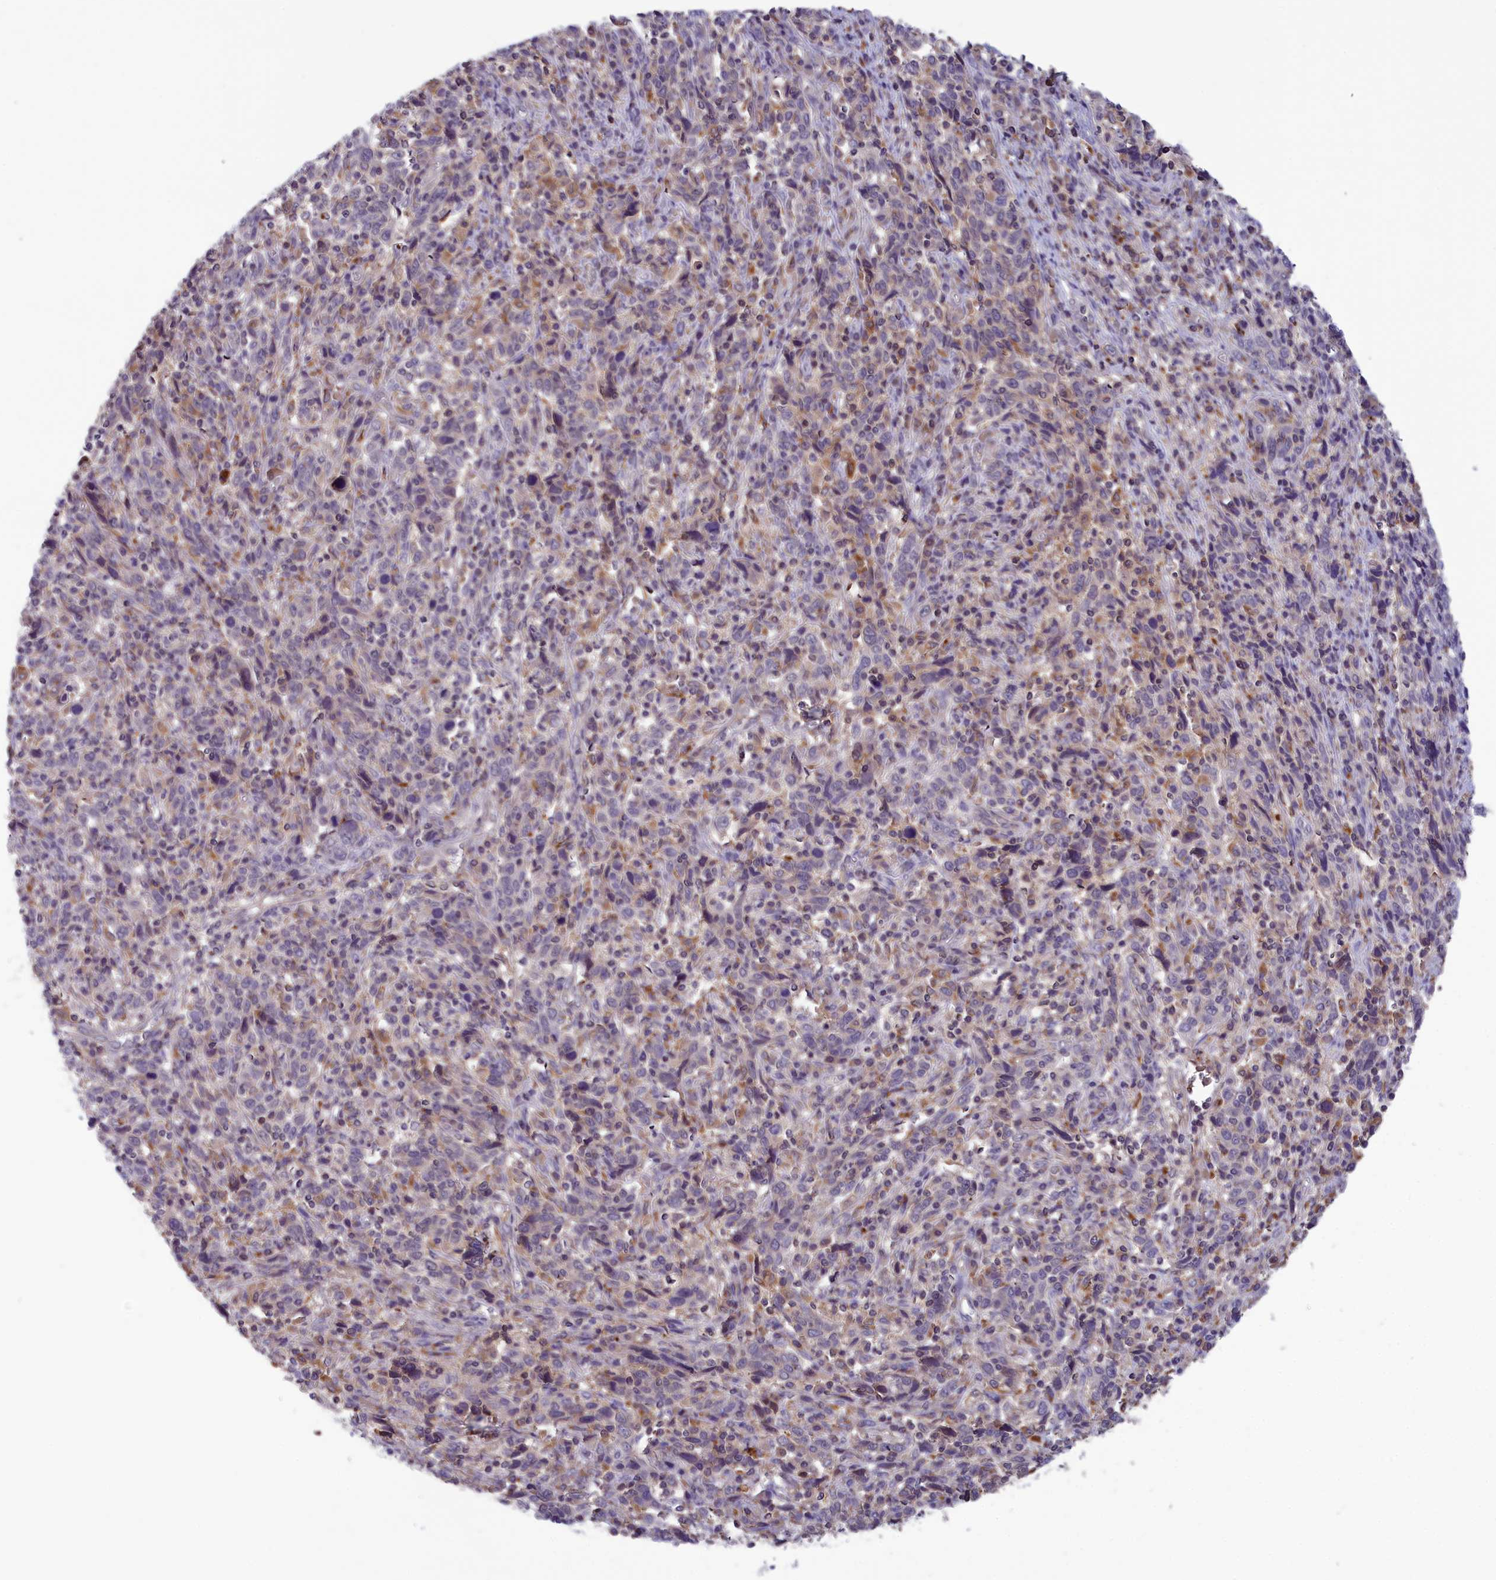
{"staining": {"intensity": "negative", "quantity": "none", "location": "none"}, "tissue": "cervical cancer", "cell_type": "Tumor cells", "image_type": "cancer", "snomed": [{"axis": "morphology", "description": "Squamous cell carcinoma, NOS"}, {"axis": "topography", "description": "Cervix"}], "caption": "Photomicrograph shows no significant protein expression in tumor cells of cervical squamous cell carcinoma.", "gene": "STYX", "patient": {"sex": "female", "age": 46}}